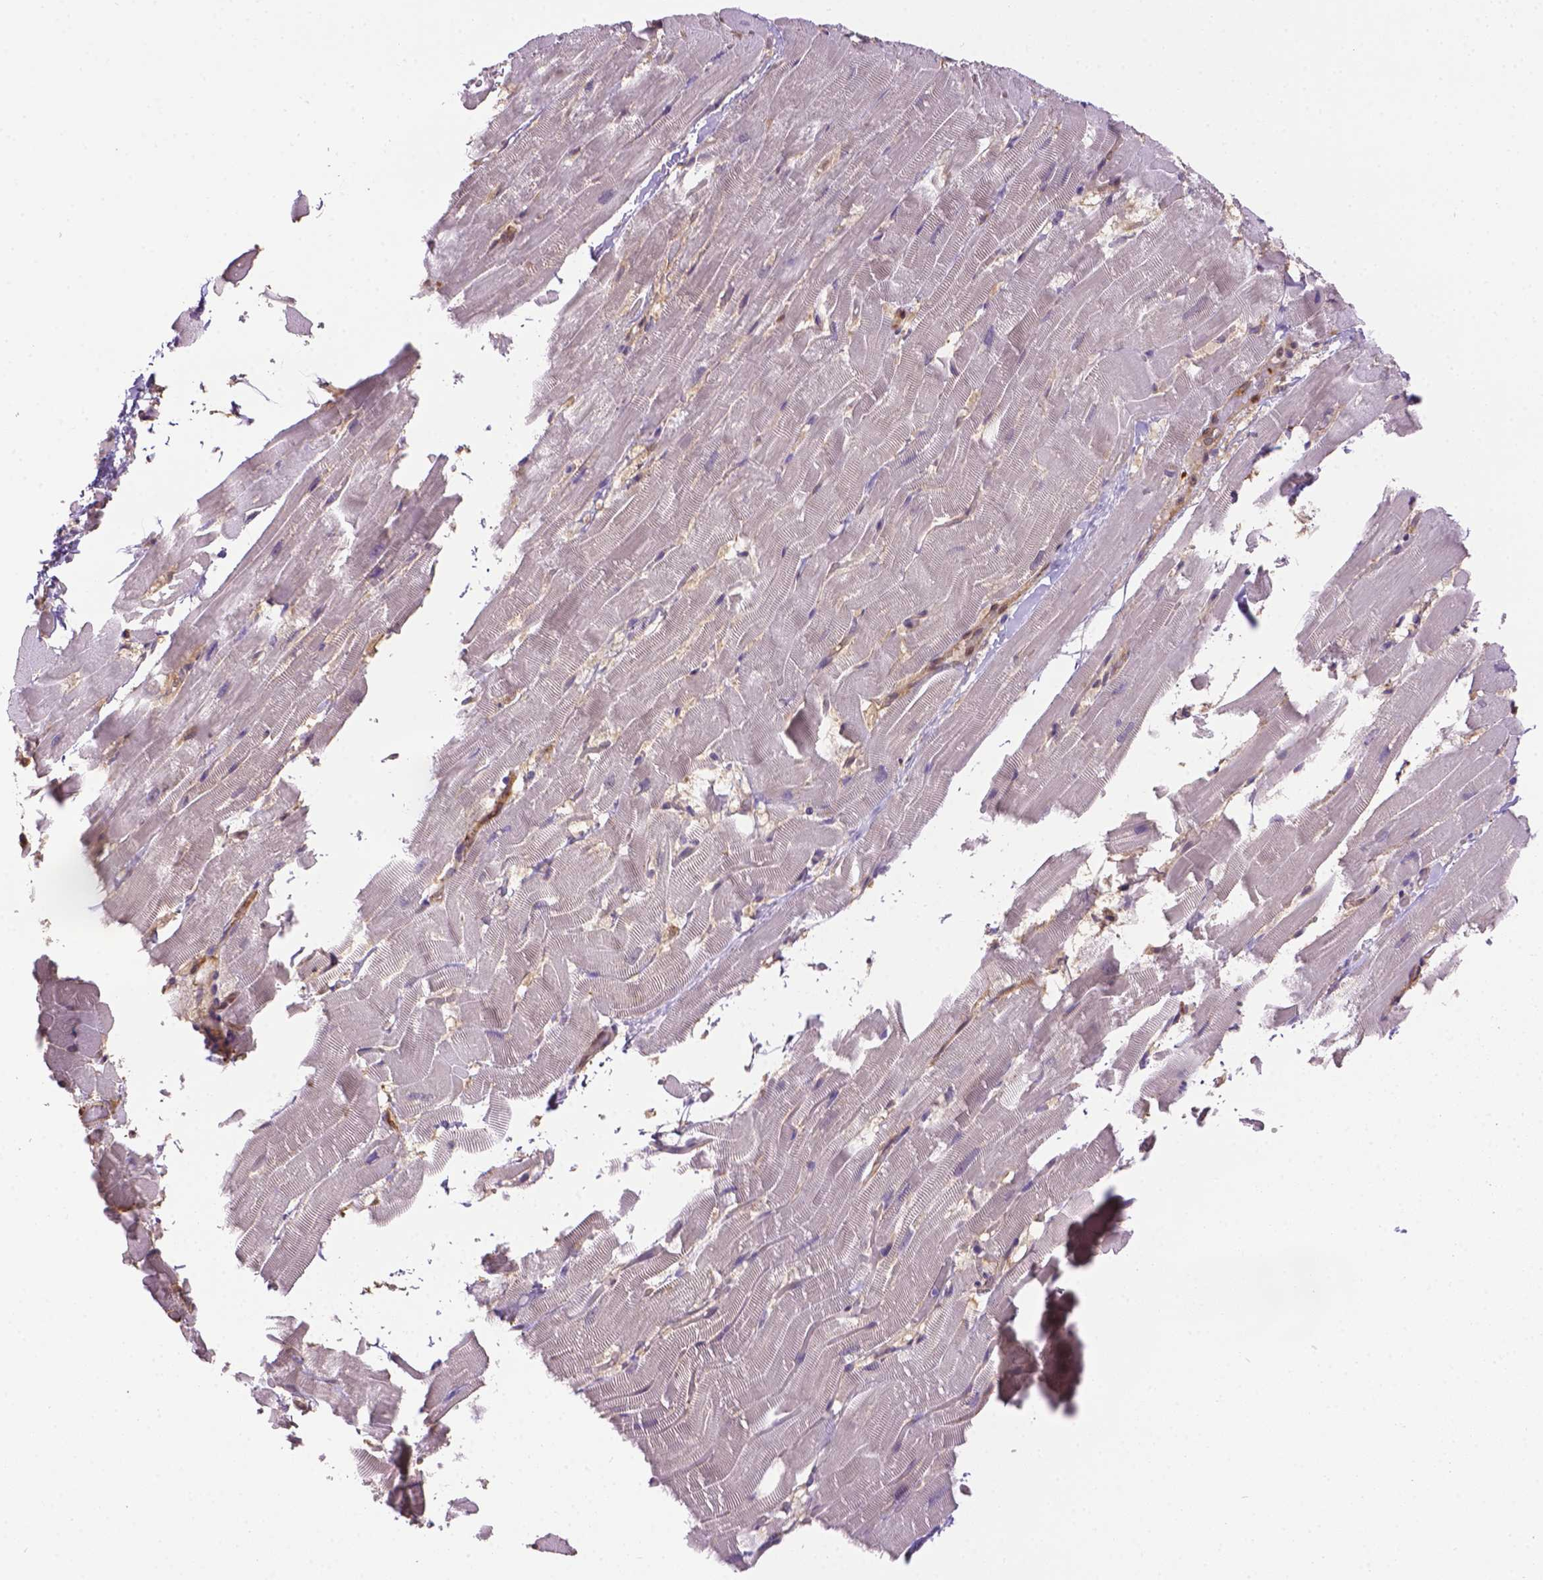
{"staining": {"intensity": "negative", "quantity": "none", "location": "none"}, "tissue": "heart muscle", "cell_type": "Cardiomyocytes", "image_type": "normal", "snomed": [{"axis": "morphology", "description": "Normal tissue, NOS"}, {"axis": "topography", "description": "Heart"}], "caption": "Cardiomyocytes show no significant protein expression in benign heart muscle. (DAB immunohistochemistry with hematoxylin counter stain).", "gene": "CLIC4", "patient": {"sex": "male", "age": 37}}